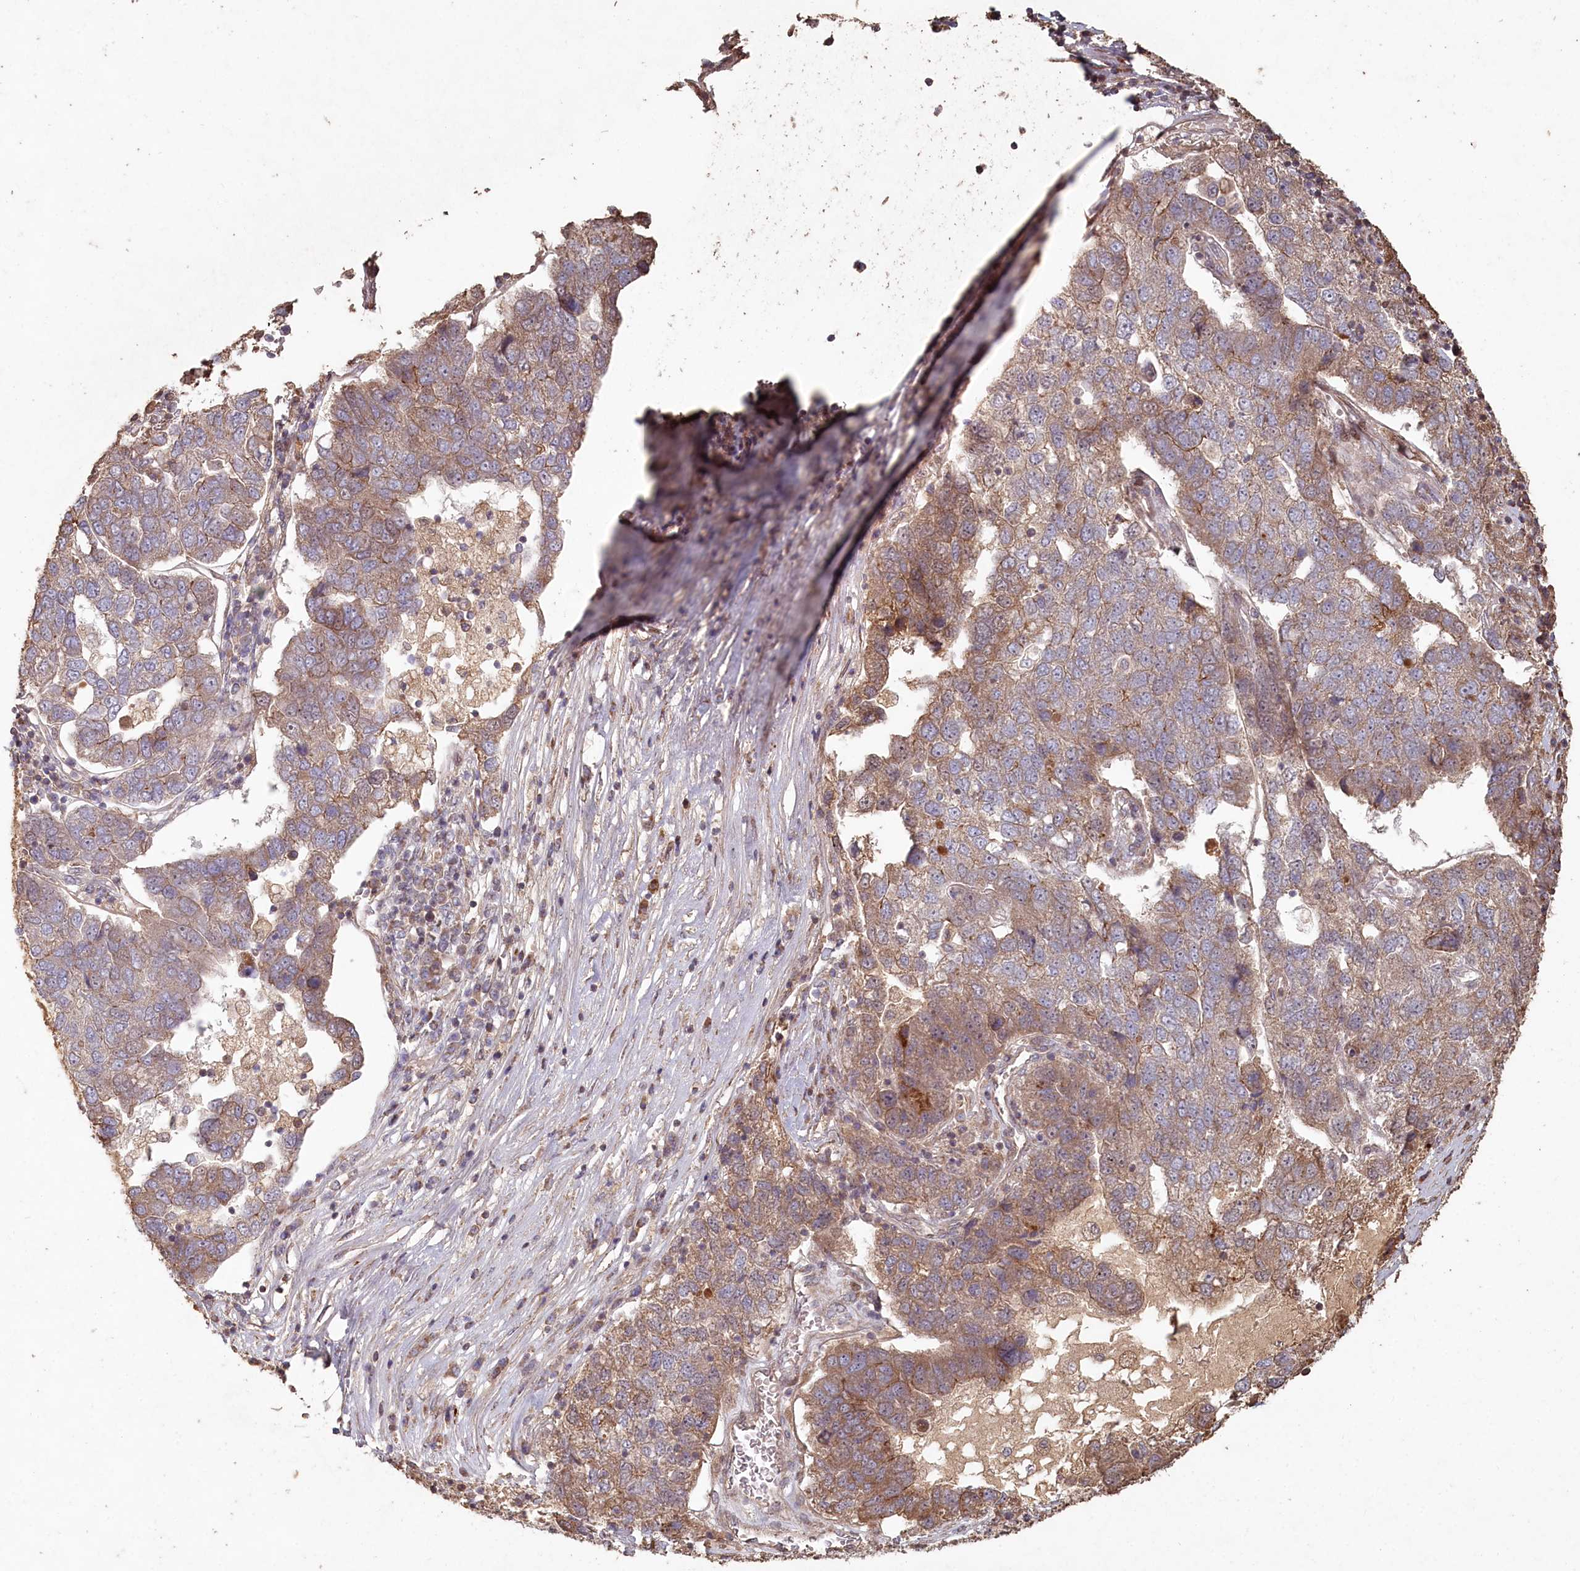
{"staining": {"intensity": "moderate", "quantity": ">75%", "location": "cytoplasmic/membranous"}, "tissue": "pancreatic cancer", "cell_type": "Tumor cells", "image_type": "cancer", "snomed": [{"axis": "morphology", "description": "Adenocarcinoma, NOS"}, {"axis": "topography", "description": "Pancreas"}], "caption": "Immunohistochemistry image of neoplastic tissue: adenocarcinoma (pancreatic) stained using immunohistochemistry (IHC) demonstrates medium levels of moderate protein expression localized specifically in the cytoplasmic/membranous of tumor cells, appearing as a cytoplasmic/membranous brown color.", "gene": "HAL", "patient": {"sex": "female", "age": 61}}